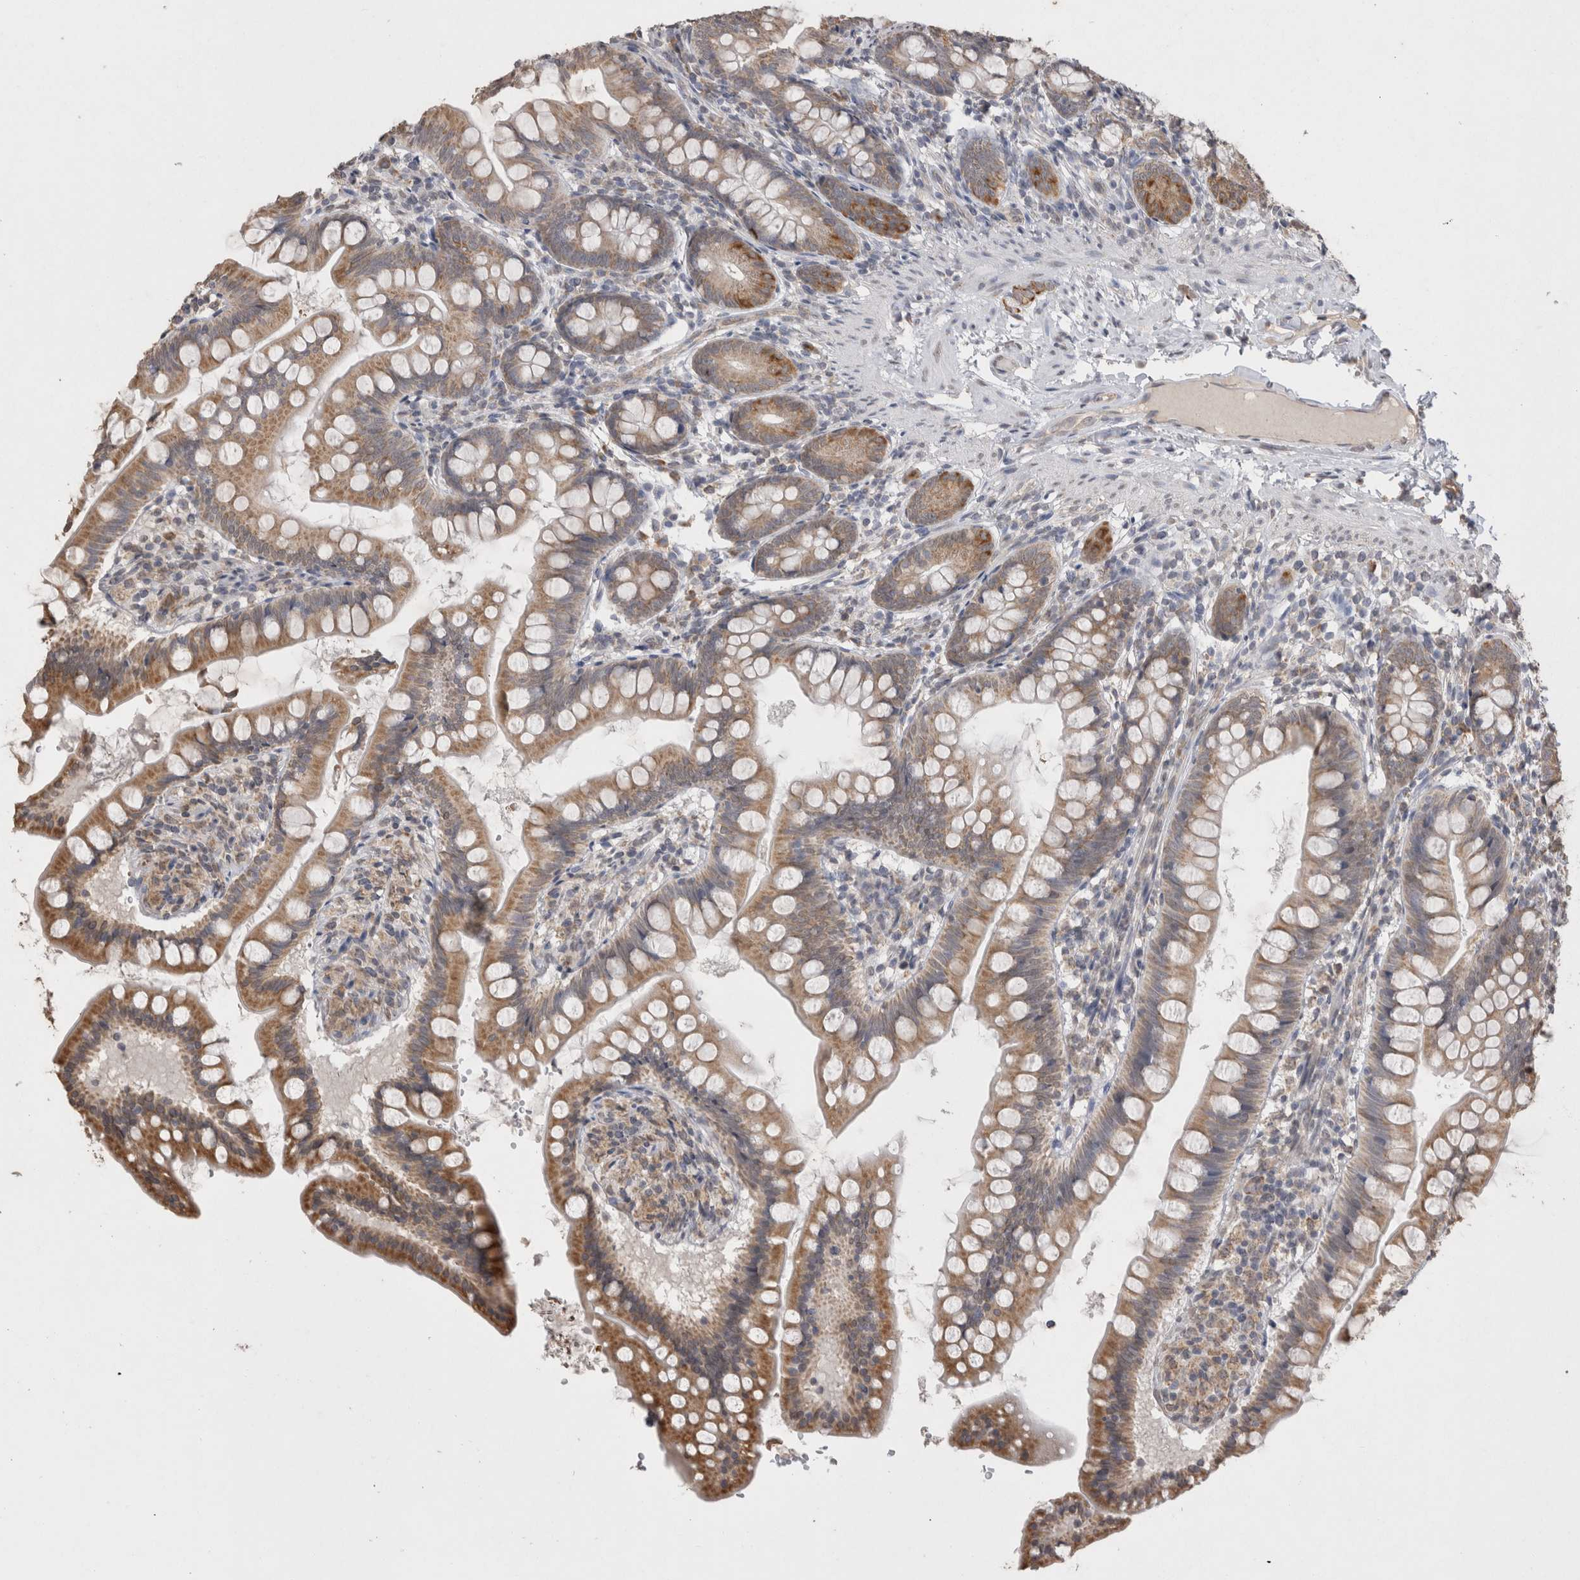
{"staining": {"intensity": "moderate", "quantity": ">75%", "location": "cytoplasmic/membranous"}, "tissue": "small intestine", "cell_type": "Glandular cells", "image_type": "normal", "snomed": [{"axis": "morphology", "description": "Normal tissue, NOS"}, {"axis": "topography", "description": "Small intestine"}], "caption": "Protein staining of normal small intestine shows moderate cytoplasmic/membranous staining in approximately >75% of glandular cells.", "gene": "NOMO1", "patient": {"sex": "male", "age": 7}}